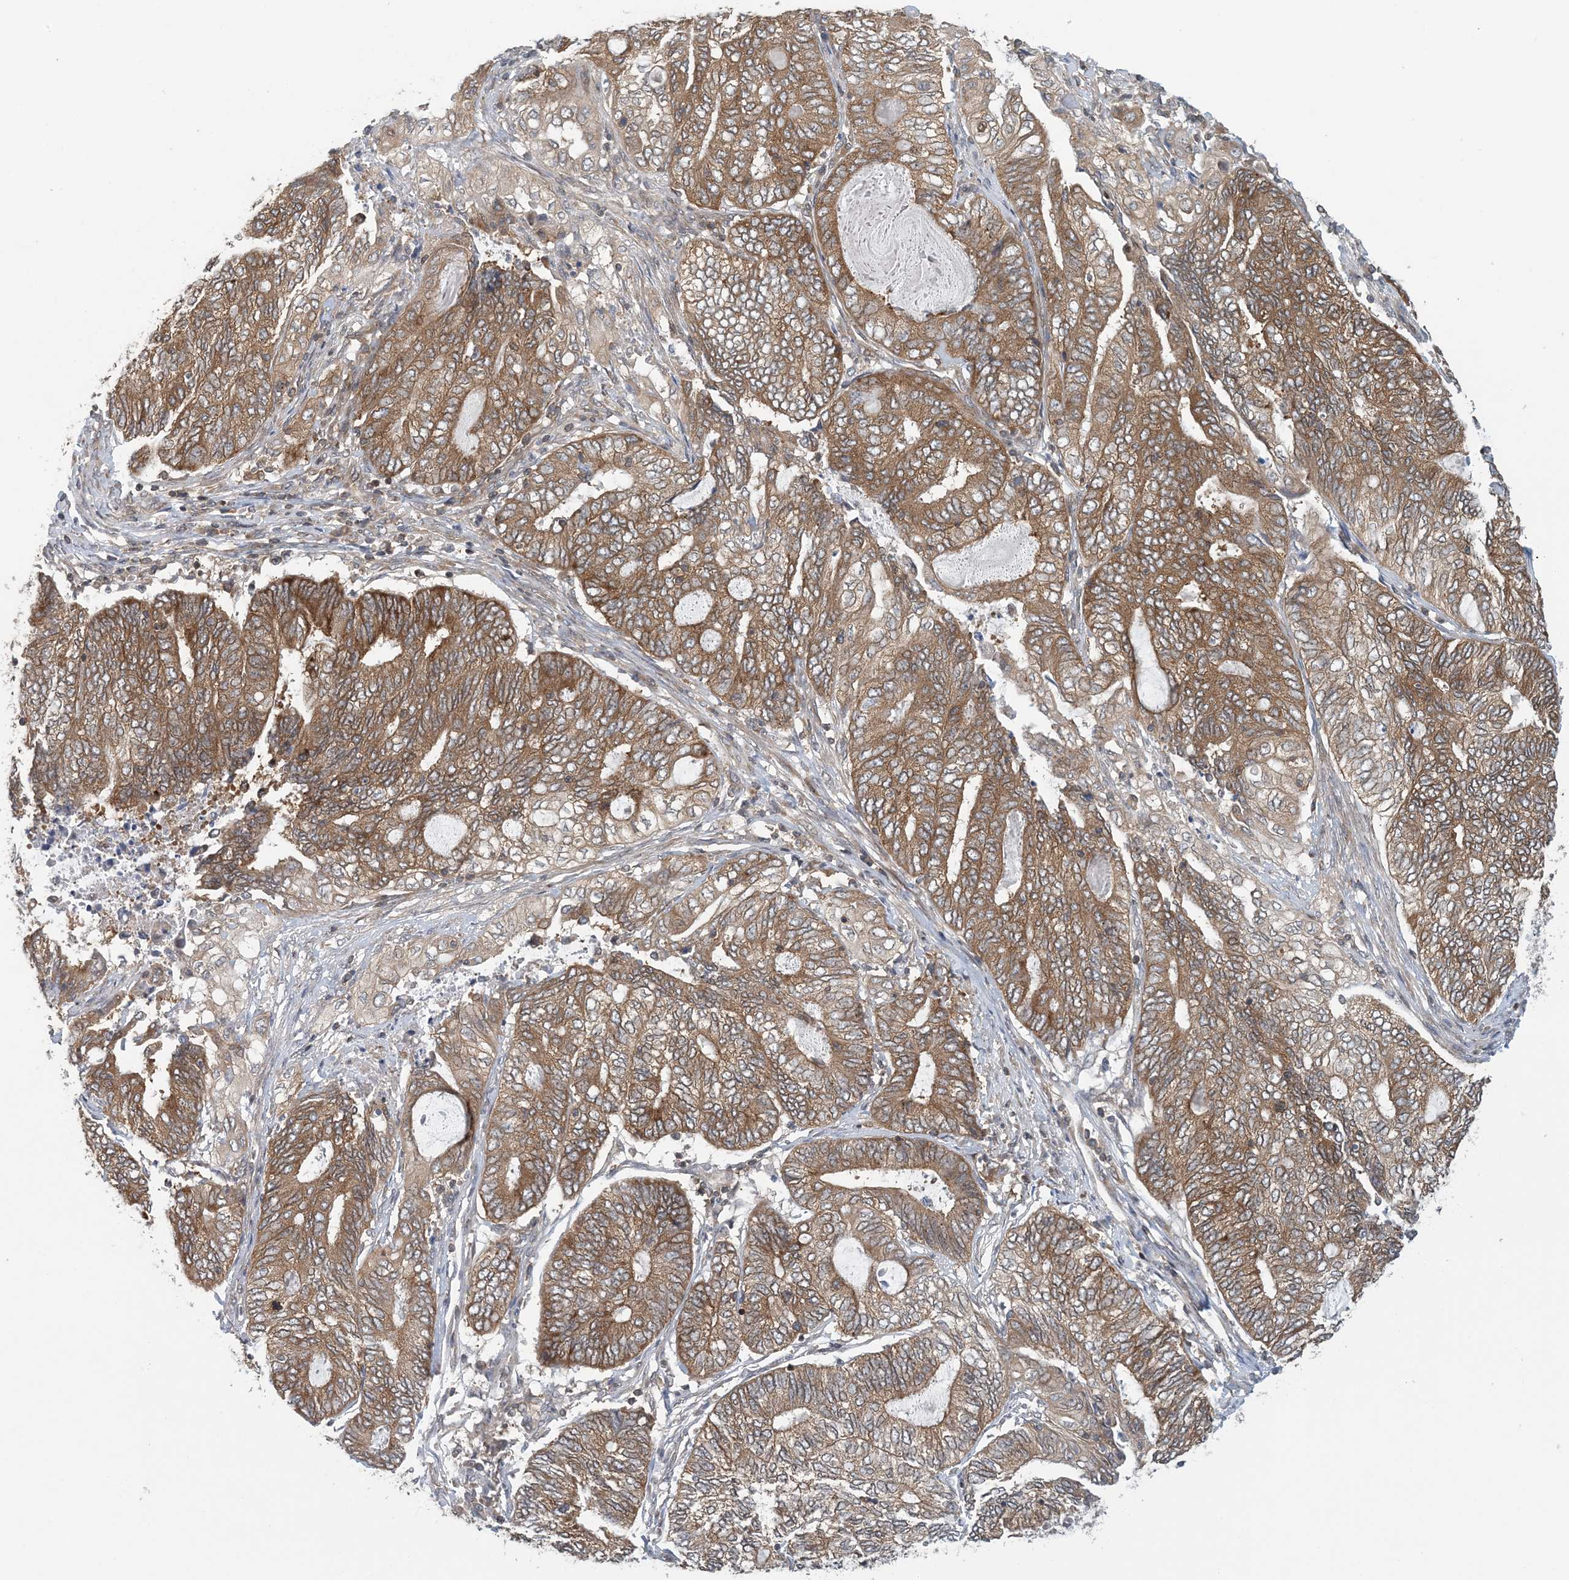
{"staining": {"intensity": "moderate", "quantity": ">75%", "location": "cytoplasmic/membranous"}, "tissue": "endometrial cancer", "cell_type": "Tumor cells", "image_type": "cancer", "snomed": [{"axis": "morphology", "description": "Adenocarcinoma, NOS"}, {"axis": "topography", "description": "Uterus"}, {"axis": "topography", "description": "Endometrium"}], "caption": "Endometrial cancer (adenocarcinoma) was stained to show a protein in brown. There is medium levels of moderate cytoplasmic/membranous positivity in approximately >75% of tumor cells.", "gene": "ATP13A2", "patient": {"sex": "female", "age": 70}}